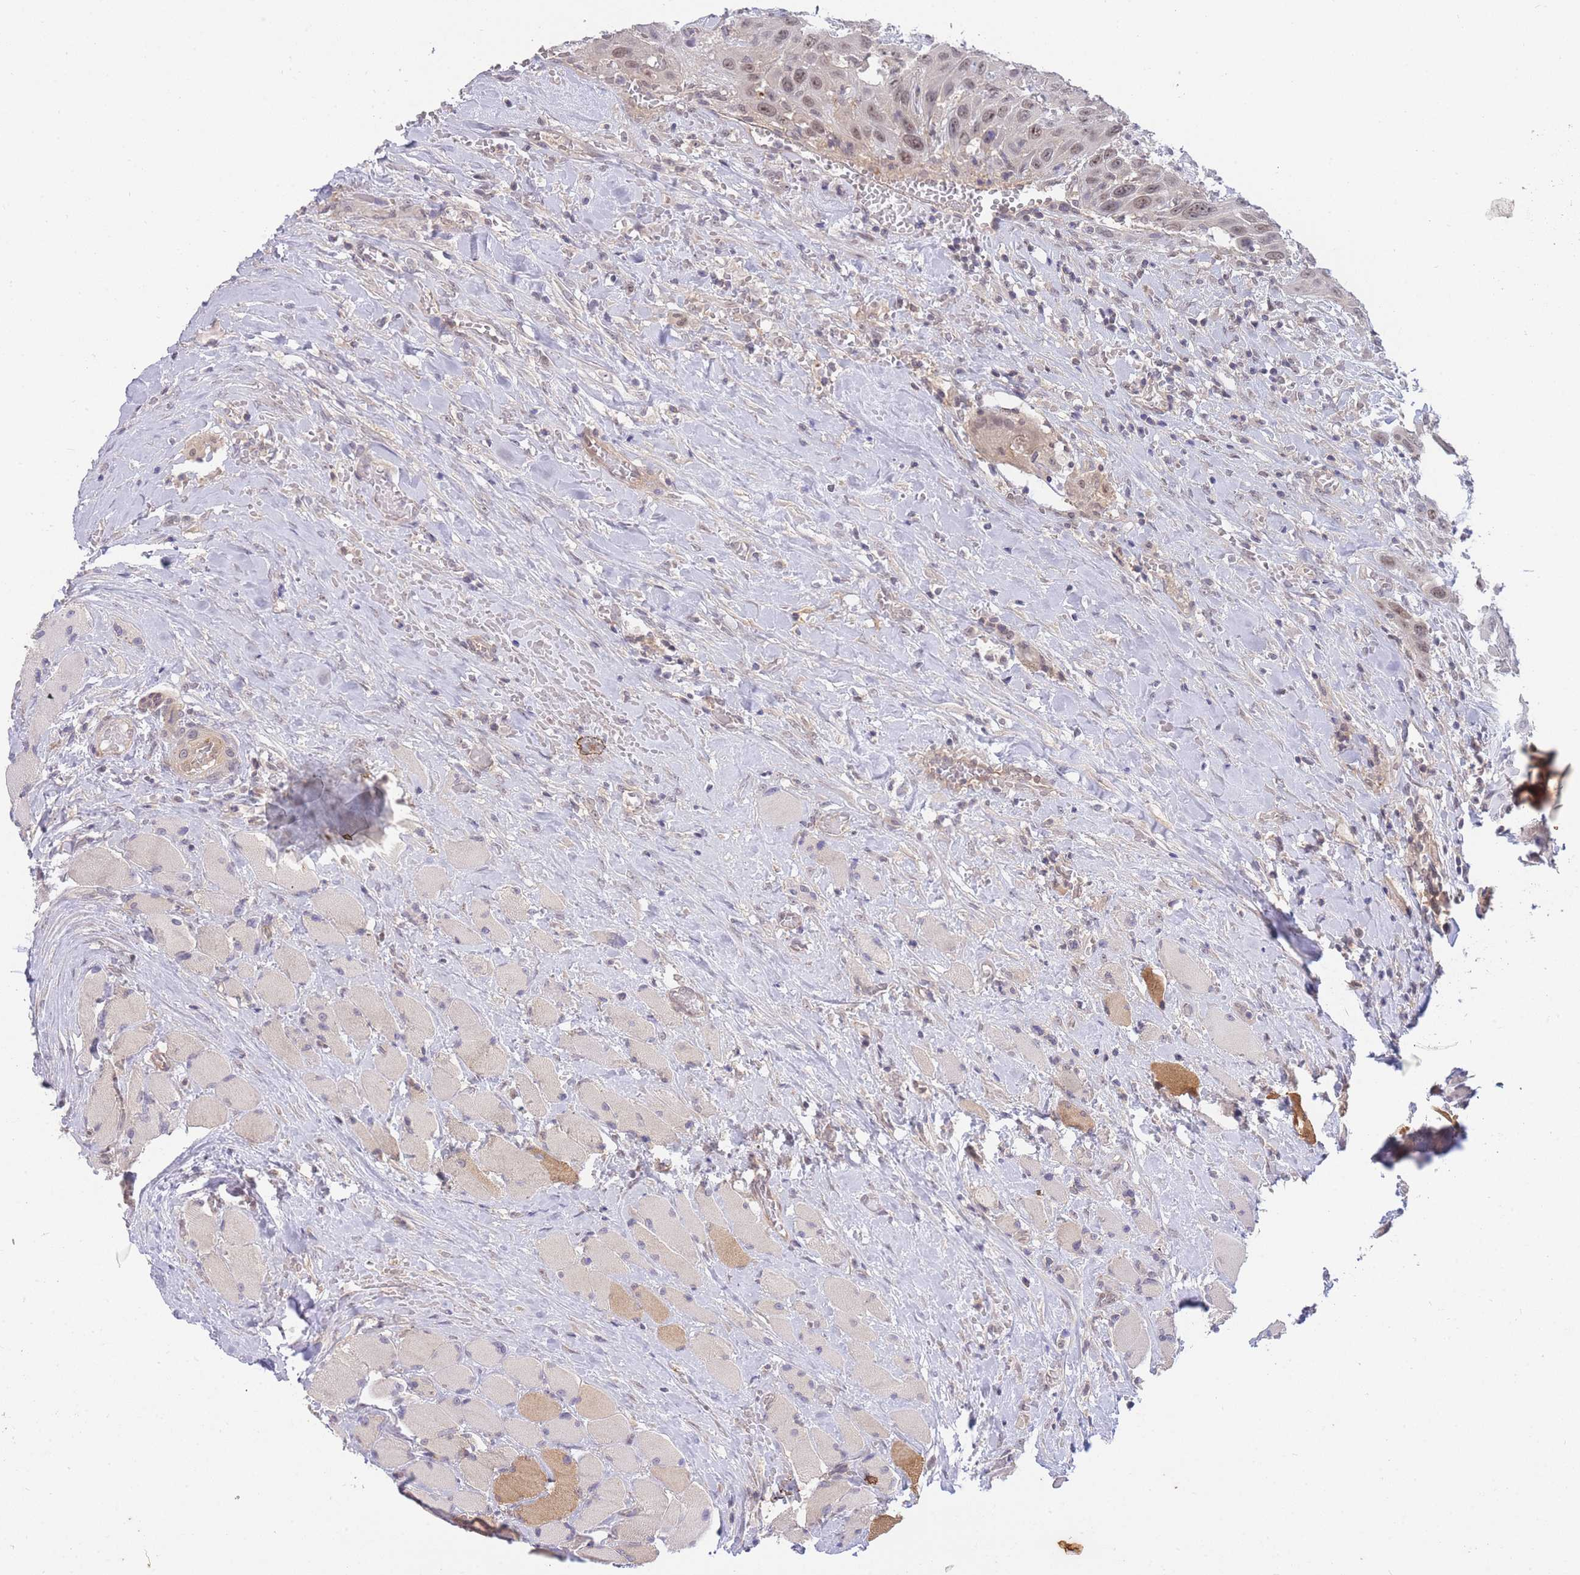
{"staining": {"intensity": "weak", "quantity": ">75%", "location": "nuclear"}, "tissue": "head and neck cancer", "cell_type": "Tumor cells", "image_type": "cancer", "snomed": [{"axis": "morphology", "description": "Squamous cell carcinoma, NOS"}, {"axis": "topography", "description": "Head-Neck"}], "caption": "Immunohistochemical staining of head and neck squamous cell carcinoma demonstrates low levels of weak nuclear protein expression in approximately >75% of tumor cells. The protein is shown in brown color, while the nuclei are stained blue.", "gene": "SMC6", "patient": {"sex": "male", "age": 81}}